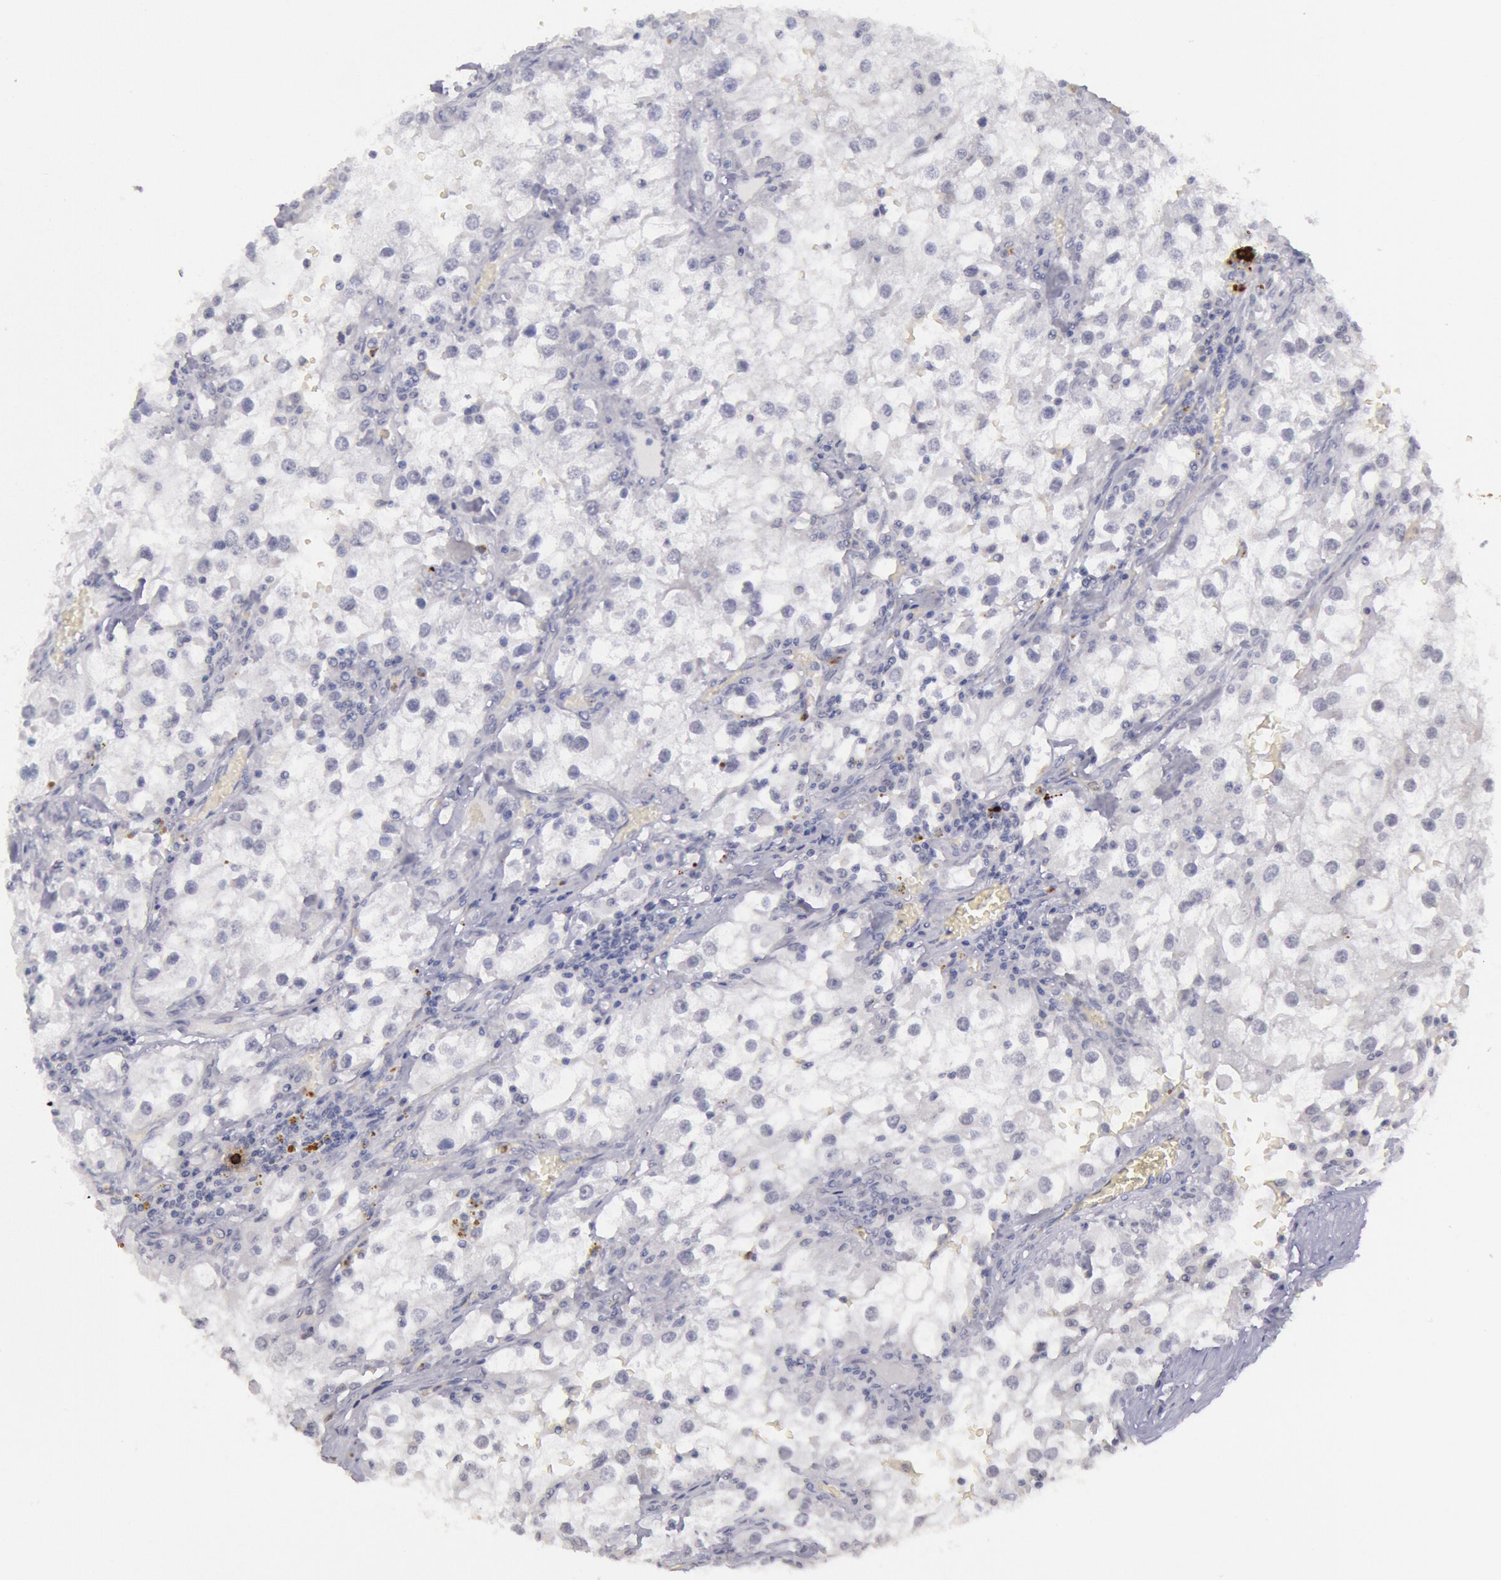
{"staining": {"intensity": "negative", "quantity": "none", "location": "none"}, "tissue": "renal cancer", "cell_type": "Tumor cells", "image_type": "cancer", "snomed": [{"axis": "morphology", "description": "Adenocarcinoma, NOS"}, {"axis": "topography", "description": "Kidney"}], "caption": "Adenocarcinoma (renal) was stained to show a protein in brown. There is no significant expression in tumor cells. The staining was performed using DAB (3,3'-diaminobenzidine) to visualize the protein expression in brown, while the nuclei were stained in blue with hematoxylin (Magnification: 20x).", "gene": "KDM6A", "patient": {"sex": "female", "age": 52}}